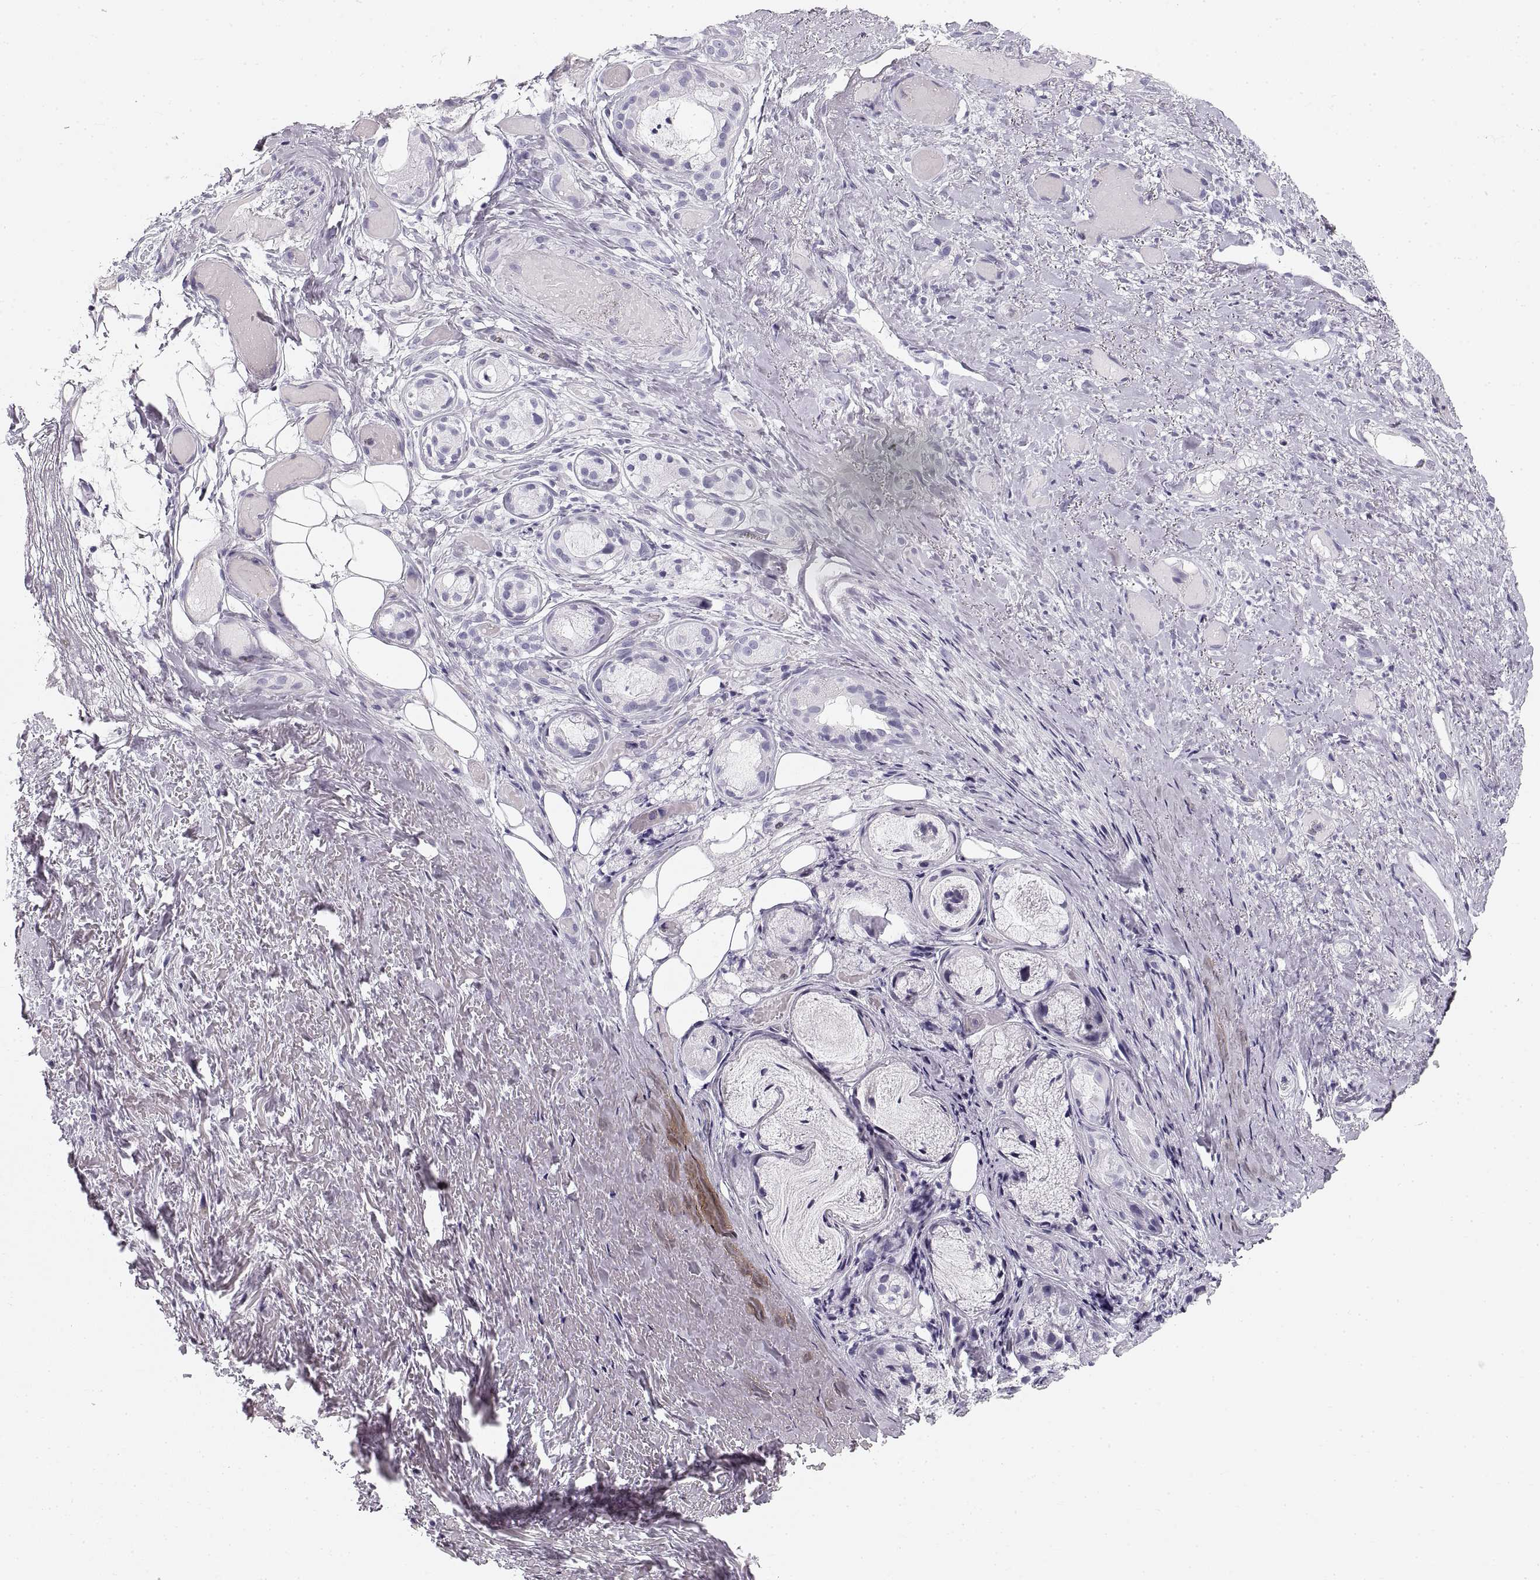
{"staining": {"intensity": "negative", "quantity": "none", "location": "none"}, "tissue": "adipose tissue", "cell_type": "Adipocytes", "image_type": "normal", "snomed": [{"axis": "morphology", "description": "Normal tissue, NOS"}, {"axis": "topography", "description": "Cartilage tissue"}], "caption": "High power microscopy micrograph of an immunohistochemistry histopathology image of benign adipose tissue, revealing no significant positivity in adipocytes.", "gene": "CRYAA", "patient": {"sex": "male", "age": 62}}